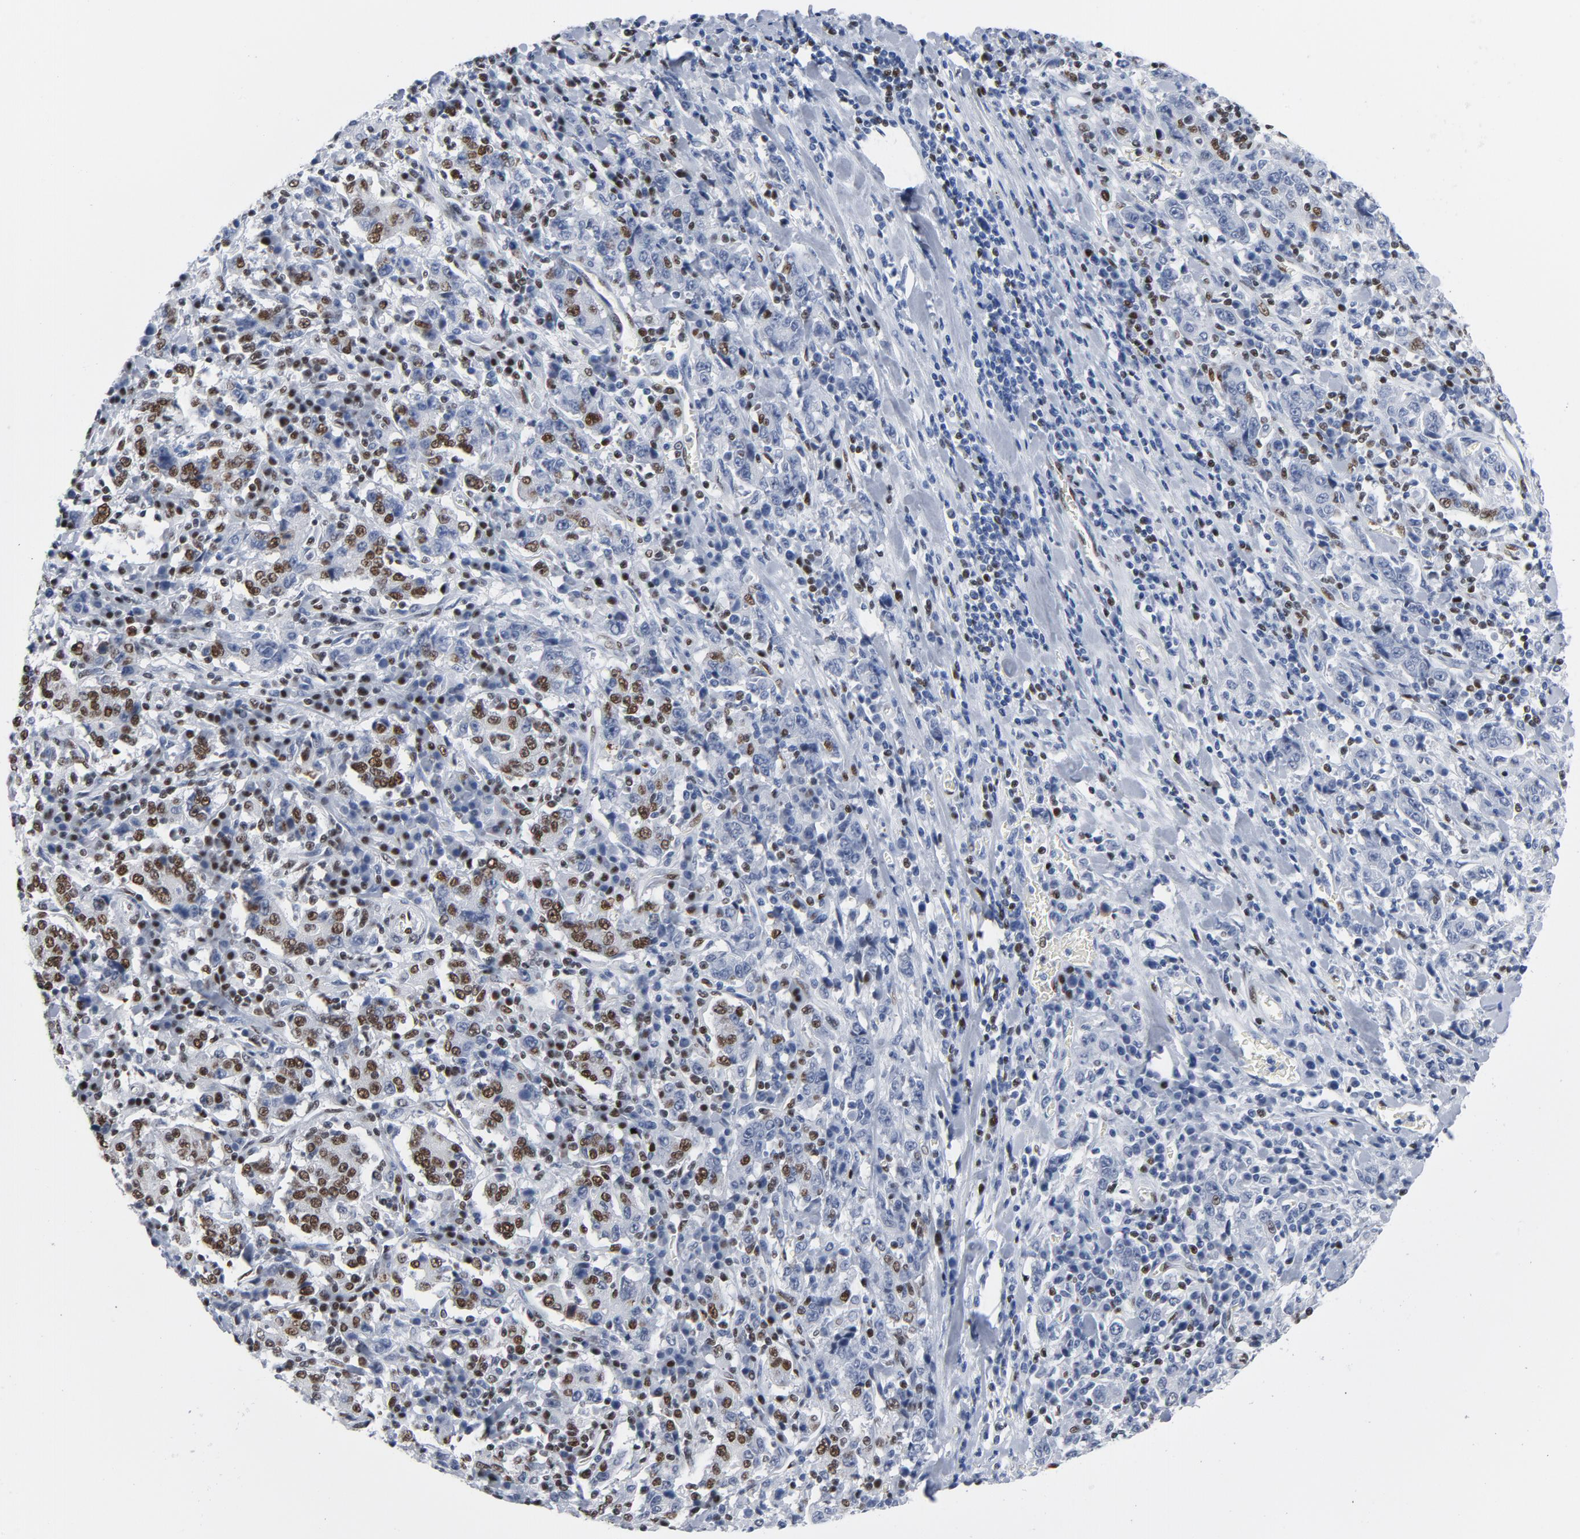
{"staining": {"intensity": "moderate", "quantity": "25%-75%", "location": "nuclear"}, "tissue": "stomach cancer", "cell_type": "Tumor cells", "image_type": "cancer", "snomed": [{"axis": "morphology", "description": "Normal tissue, NOS"}, {"axis": "morphology", "description": "Adenocarcinoma, NOS"}, {"axis": "topography", "description": "Stomach, upper"}, {"axis": "topography", "description": "Stomach"}], "caption": "Protein expression analysis of adenocarcinoma (stomach) demonstrates moderate nuclear positivity in about 25%-75% of tumor cells.", "gene": "CSTF2", "patient": {"sex": "male", "age": 59}}